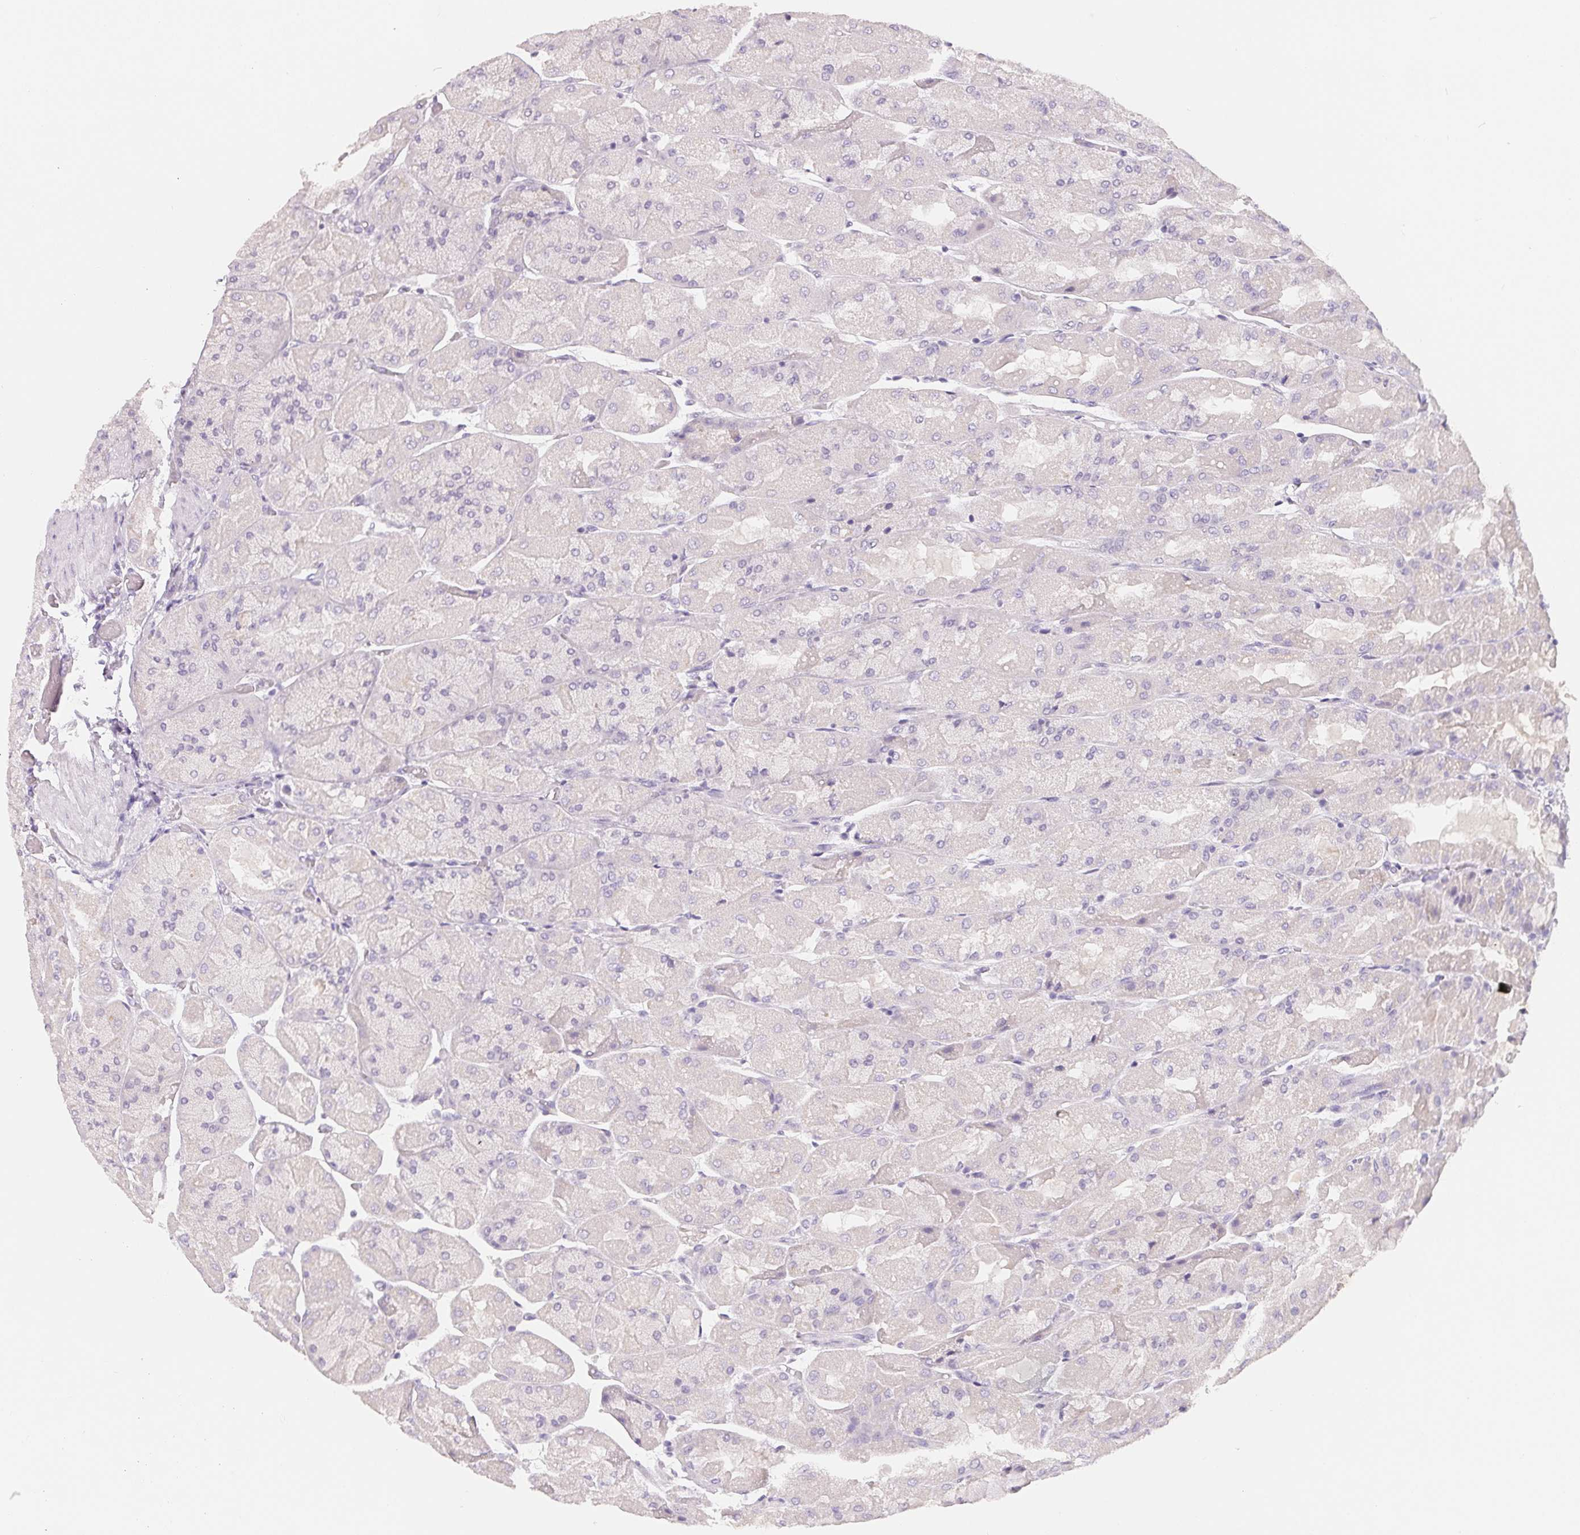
{"staining": {"intensity": "negative", "quantity": "none", "location": "none"}, "tissue": "stomach", "cell_type": "Glandular cells", "image_type": "normal", "snomed": [{"axis": "morphology", "description": "Normal tissue, NOS"}, {"axis": "topography", "description": "Stomach"}], "caption": "Immunohistochemistry (IHC) histopathology image of benign human stomach stained for a protein (brown), which demonstrates no expression in glandular cells.", "gene": "SPACA5B", "patient": {"sex": "female", "age": 61}}